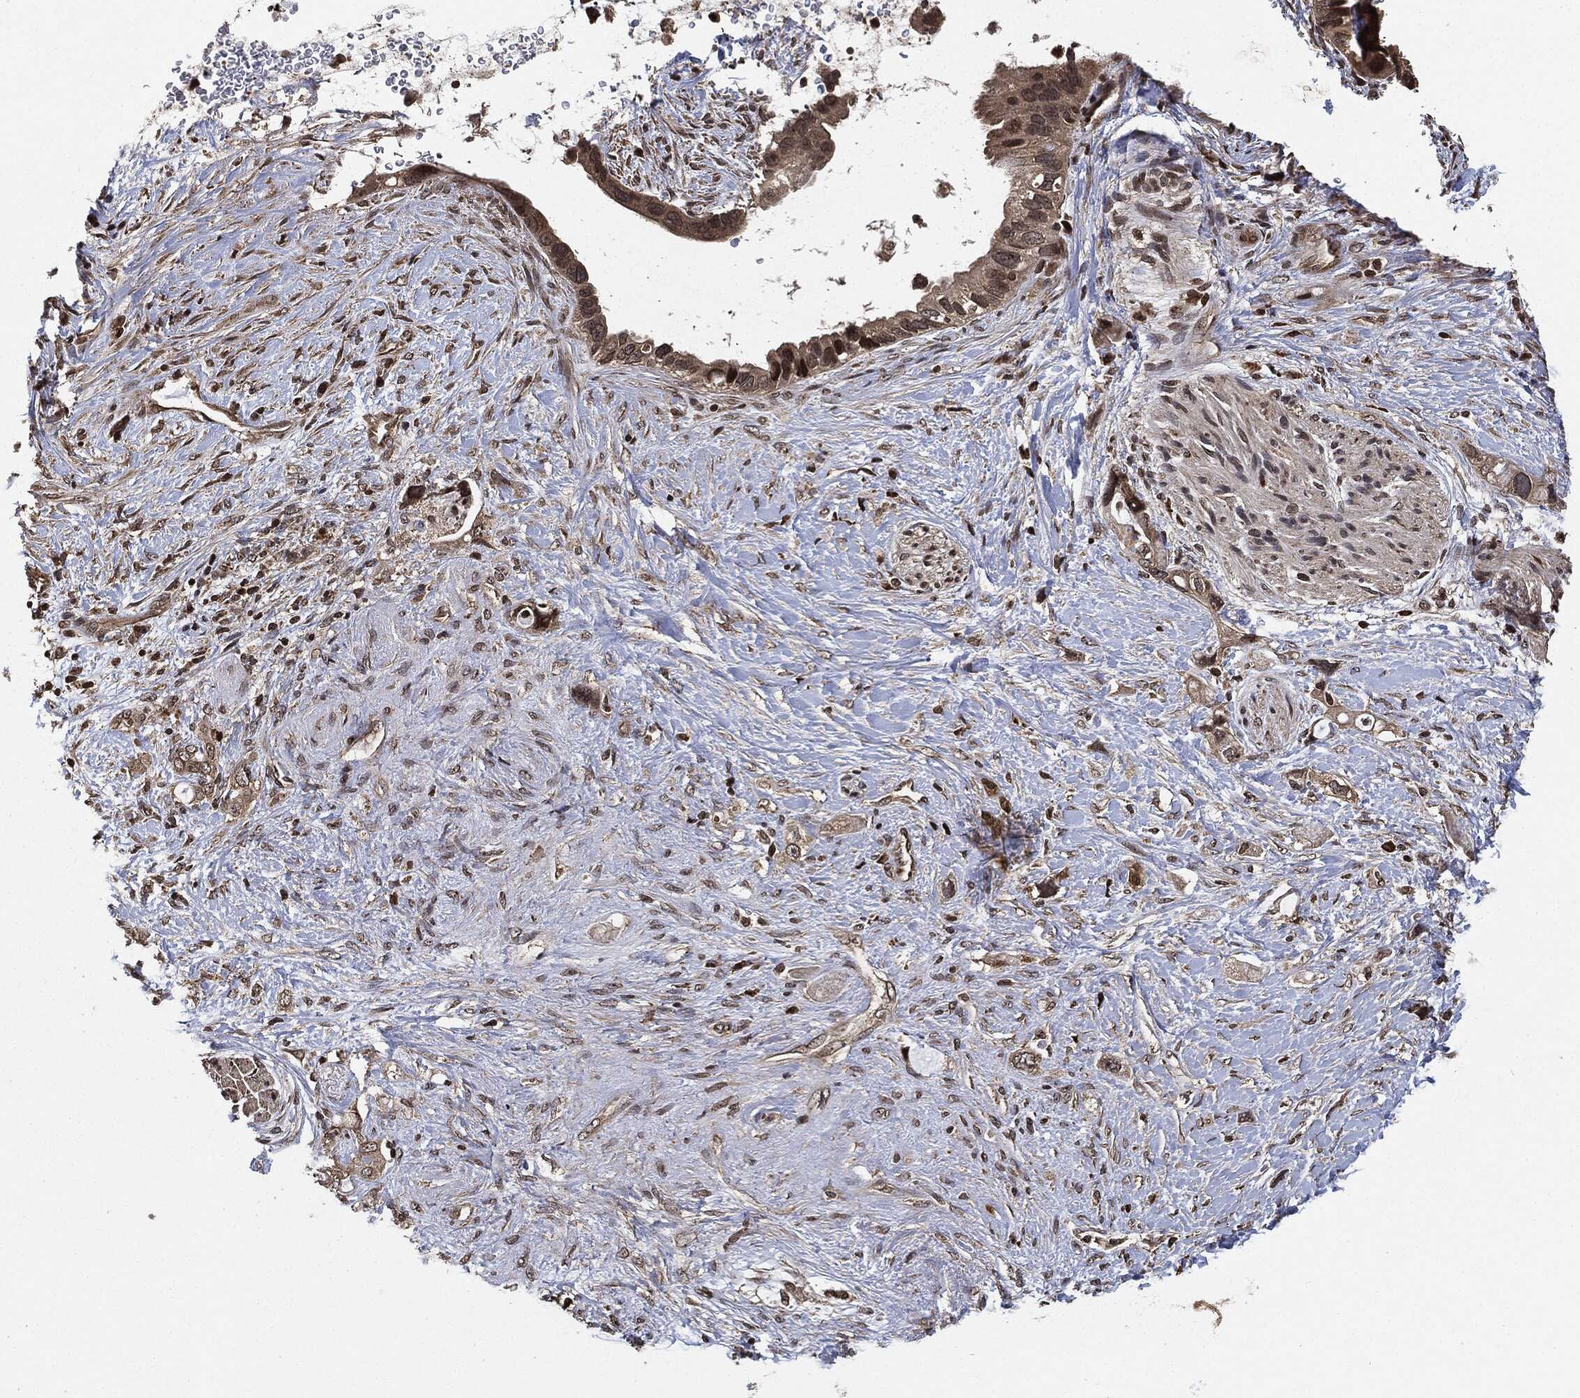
{"staining": {"intensity": "negative", "quantity": "none", "location": "none"}, "tissue": "pancreatic cancer", "cell_type": "Tumor cells", "image_type": "cancer", "snomed": [{"axis": "morphology", "description": "Adenocarcinoma, NOS"}, {"axis": "topography", "description": "Pancreas"}], "caption": "Immunohistochemistry of adenocarcinoma (pancreatic) reveals no positivity in tumor cells.", "gene": "PDK1", "patient": {"sex": "female", "age": 56}}